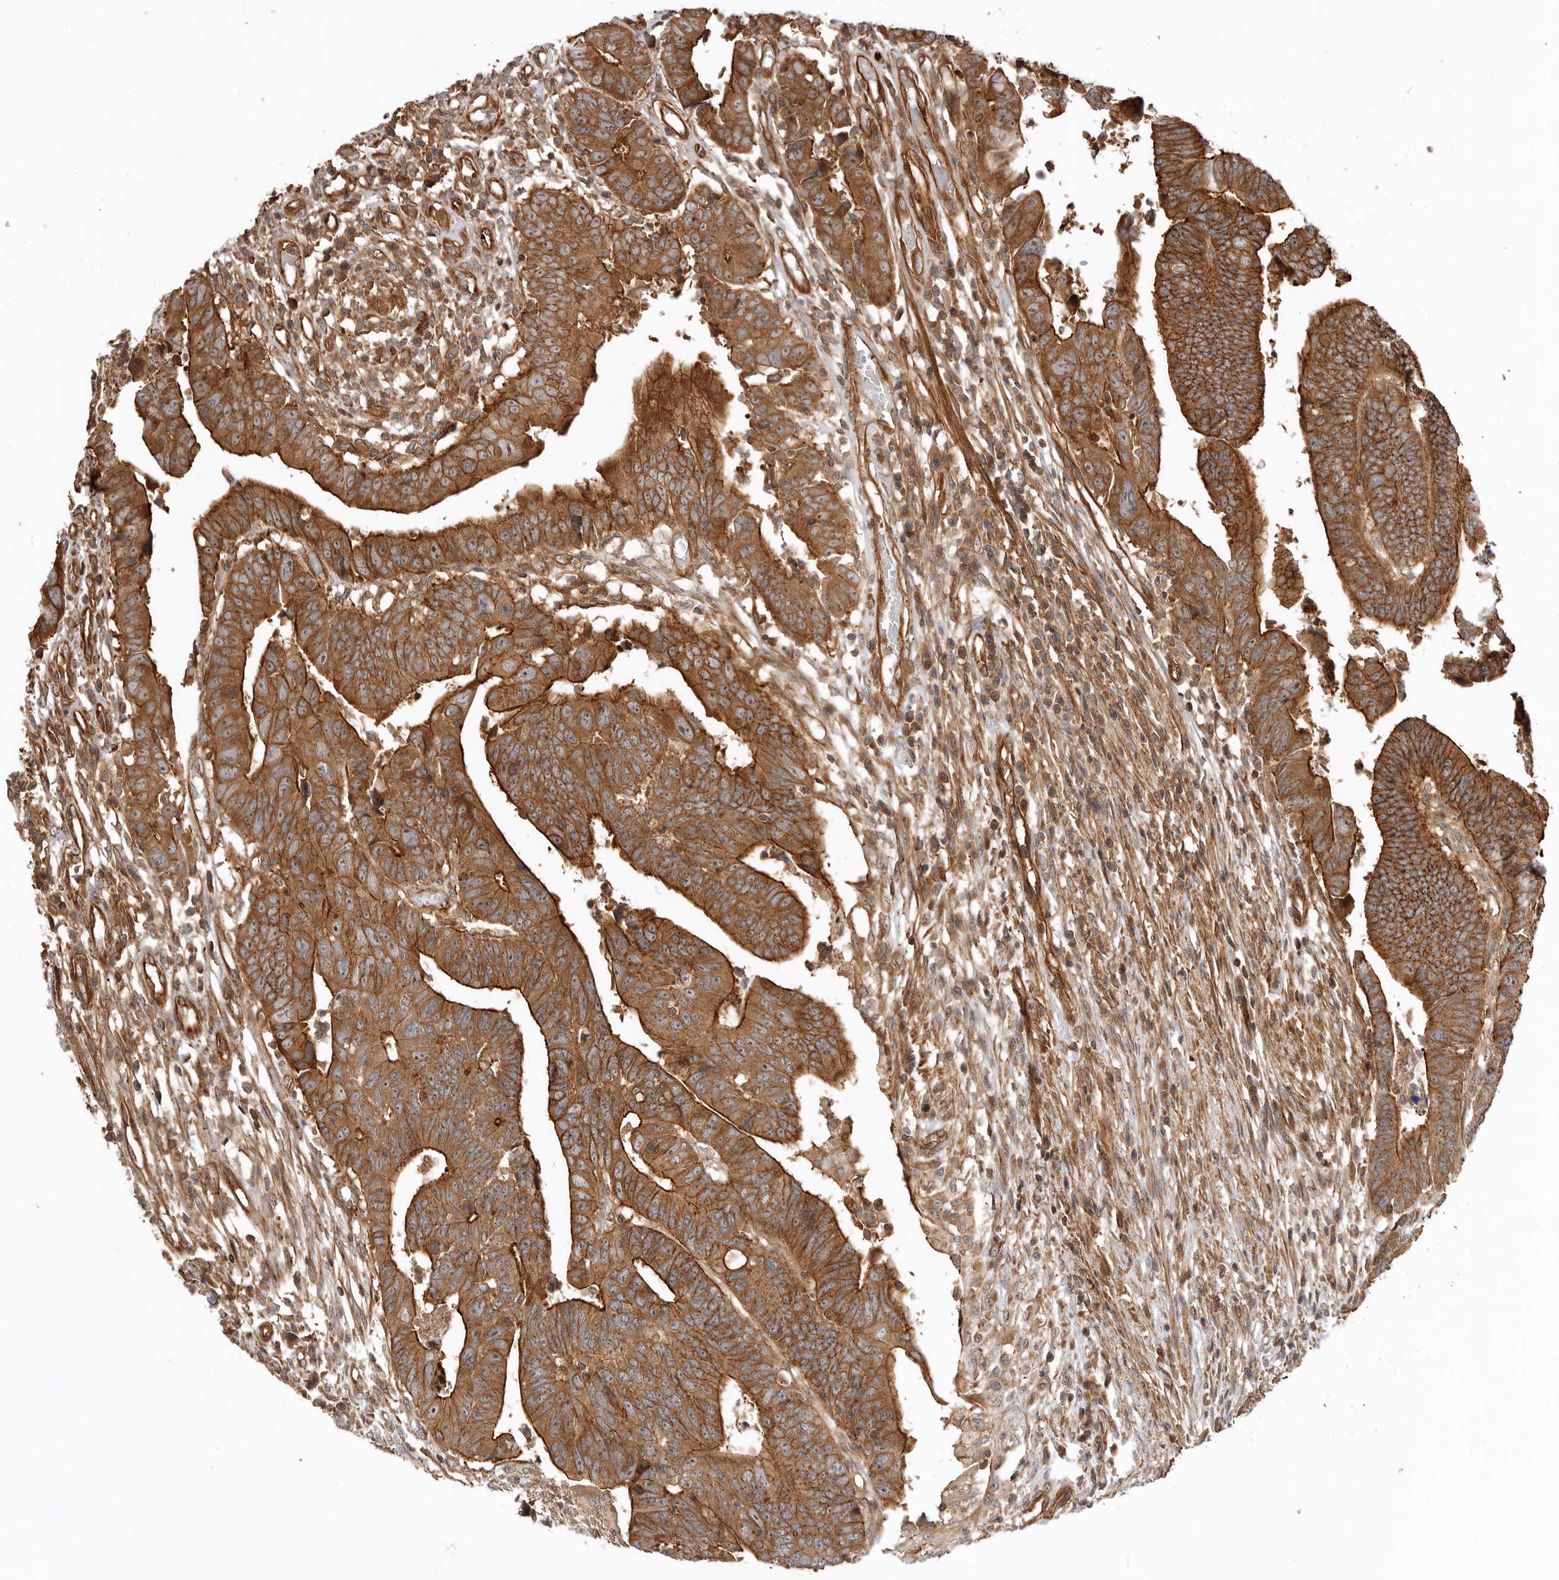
{"staining": {"intensity": "strong", "quantity": ">75%", "location": "cytoplasmic/membranous,nuclear"}, "tissue": "colorectal cancer", "cell_type": "Tumor cells", "image_type": "cancer", "snomed": [{"axis": "morphology", "description": "Adenocarcinoma, NOS"}, {"axis": "topography", "description": "Rectum"}], "caption": "Immunohistochemistry (DAB (3,3'-diaminobenzidine)) staining of colorectal cancer (adenocarcinoma) reveals strong cytoplasmic/membranous and nuclear protein positivity in approximately >75% of tumor cells.", "gene": "GPATCH2", "patient": {"sex": "female", "age": 65}}